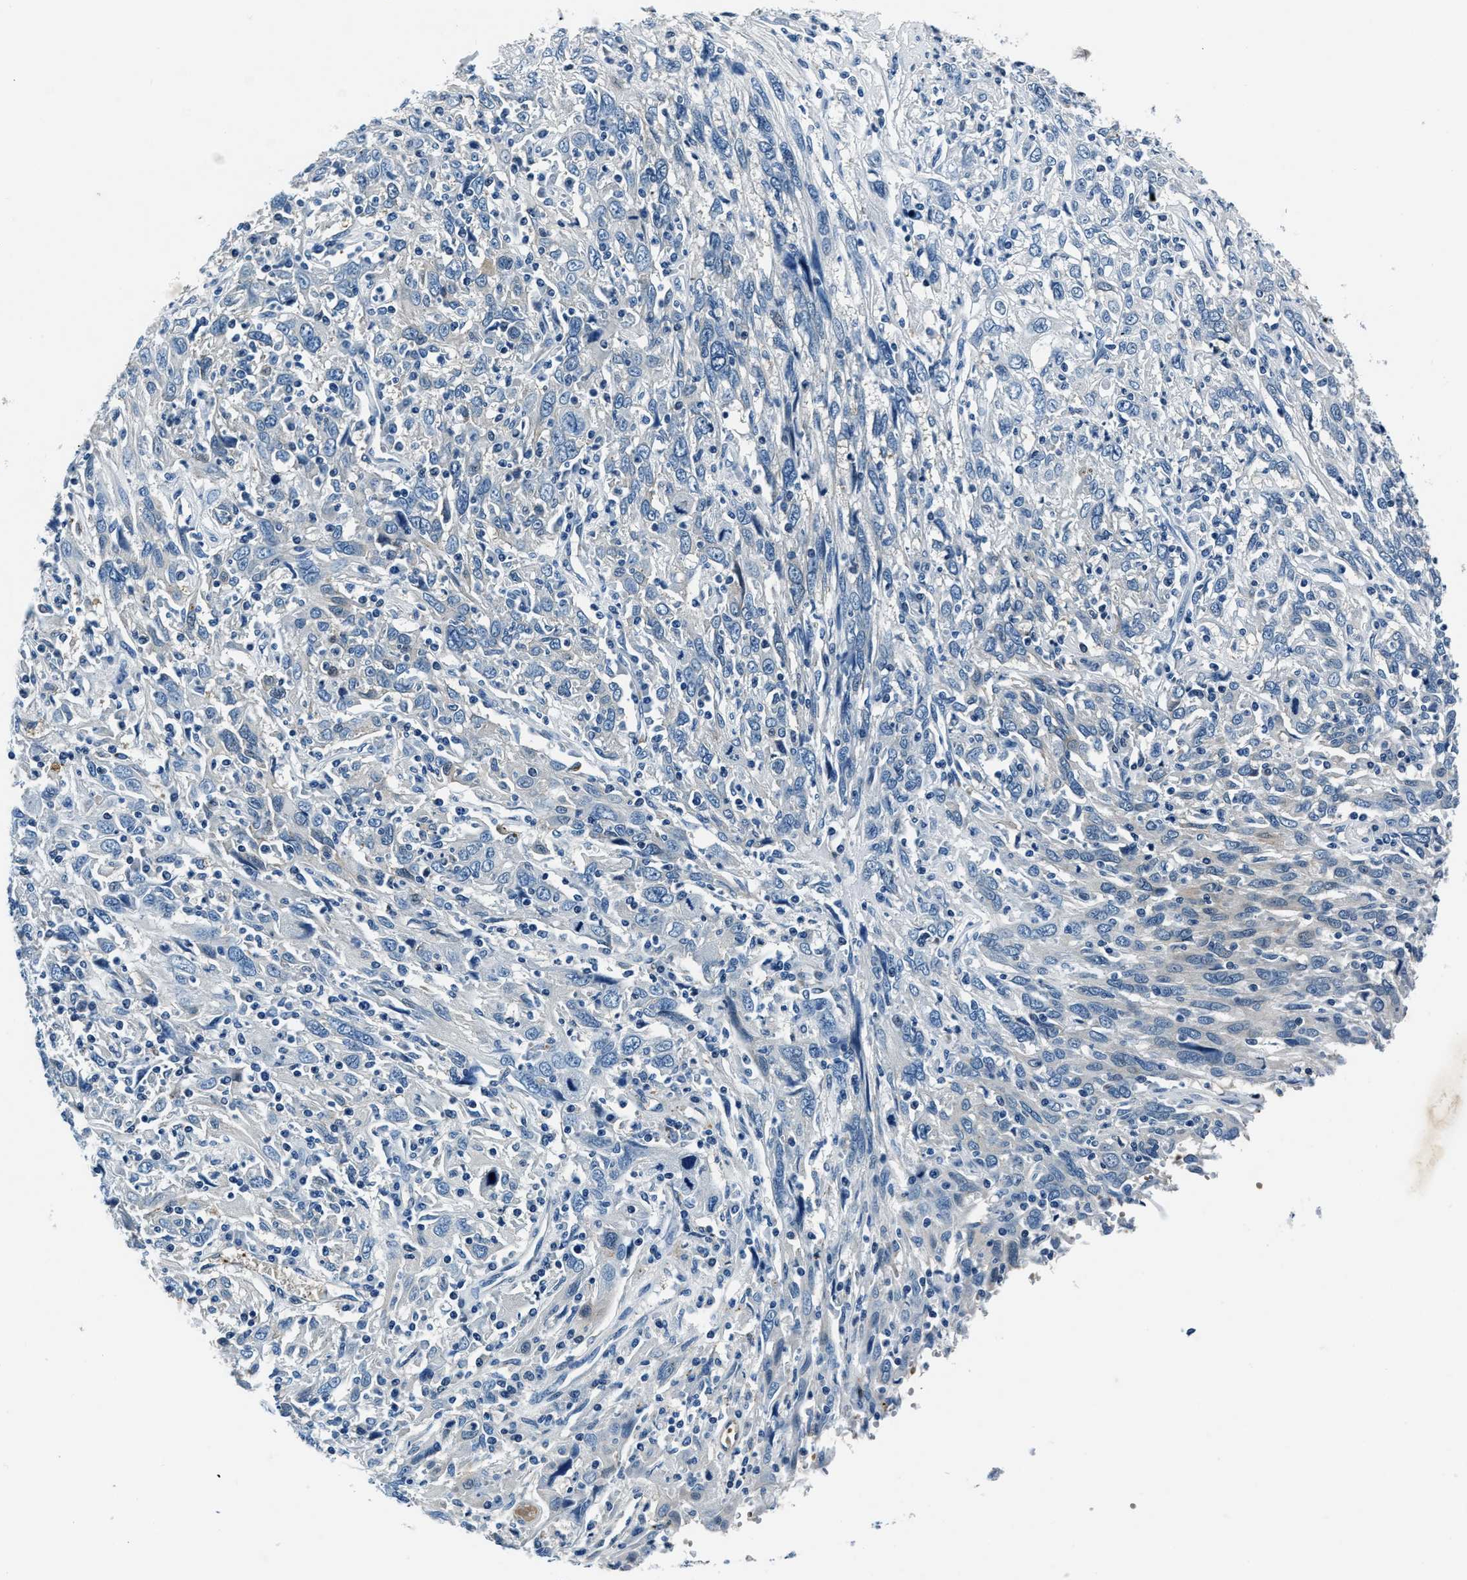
{"staining": {"intensity": "negative", "quantity": "none", "location": "none"}, "tissue": "cervical cancer", "cell_type": "Tumor cells", "image_type": "cancer", "snomed": [{"axis": "morphology", "description": "Squamous cell carcinoma, NOS"}, {"axis": "topography", "description": "Cervix"}], "caption": "An image of squamous cell carcinoma (cervical) stained for a protein demonstrates no brown staining in tumor cells.", "gene": "PTPDC1", "patient": {"sex": "female", "age": 46}}